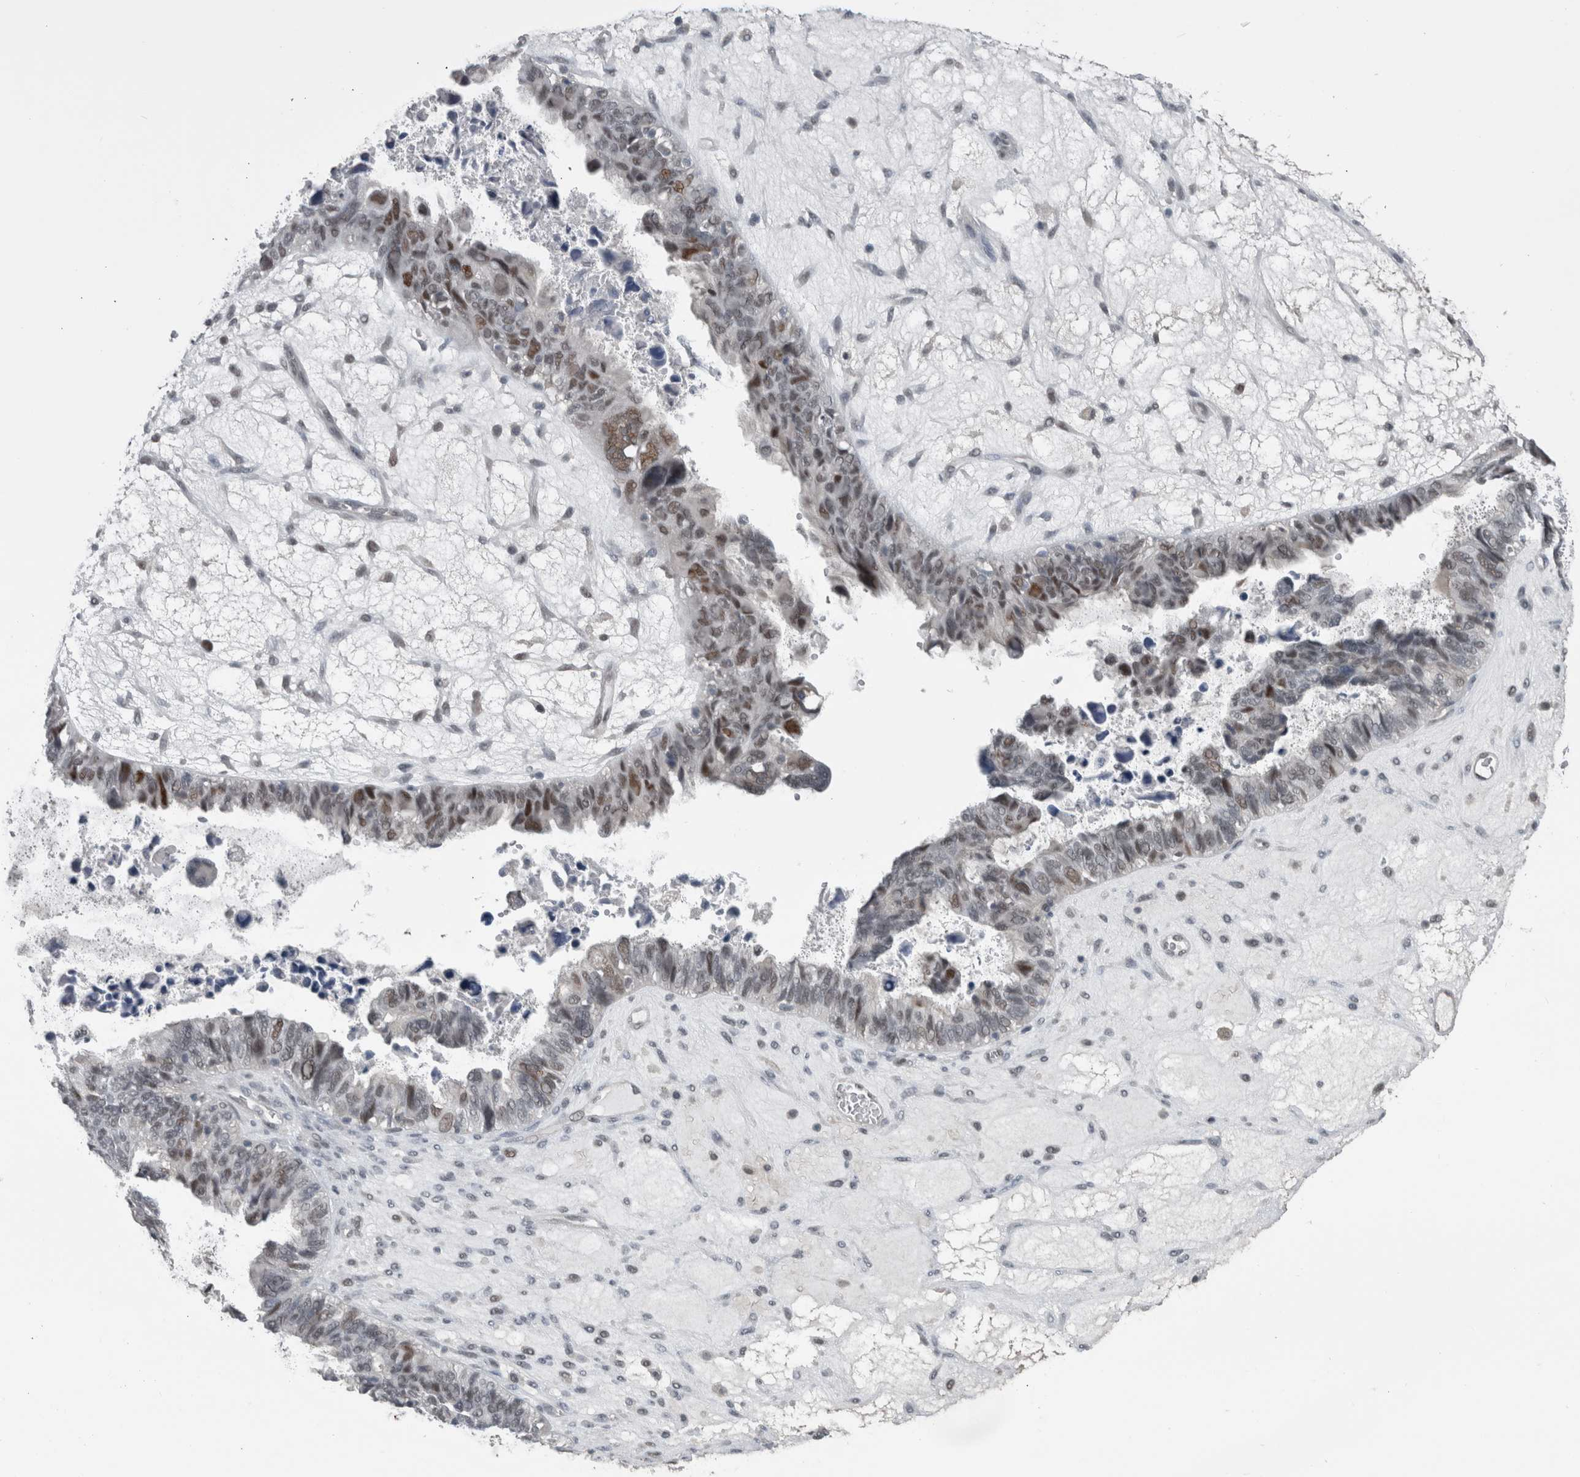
{"staining": {"intensity": "moderate", "quantity": "<25%", "location": "nuclear"}, "tissue": "ovarian cancer", "cell_type": "Tumor cells", "image_type": "cancer", "snomed": [{"axis": "morphology", "description": "Cystadenocarcinoma, serous, NOS"}, {"axis": "topography", "description": "Ovary"}], "caption": "Tumor cells demonstrate low levels of moderate nuclear positivity in approximately <25% of cells in human ovarian cancer (serous cystadenocarcinoma). (DAB (3,3'-diaminobenzidine) IHC with brightfield microscopy, high magnification).", "gene": "ZBTB21", "patient": {"sex": "female", "age": 79}}